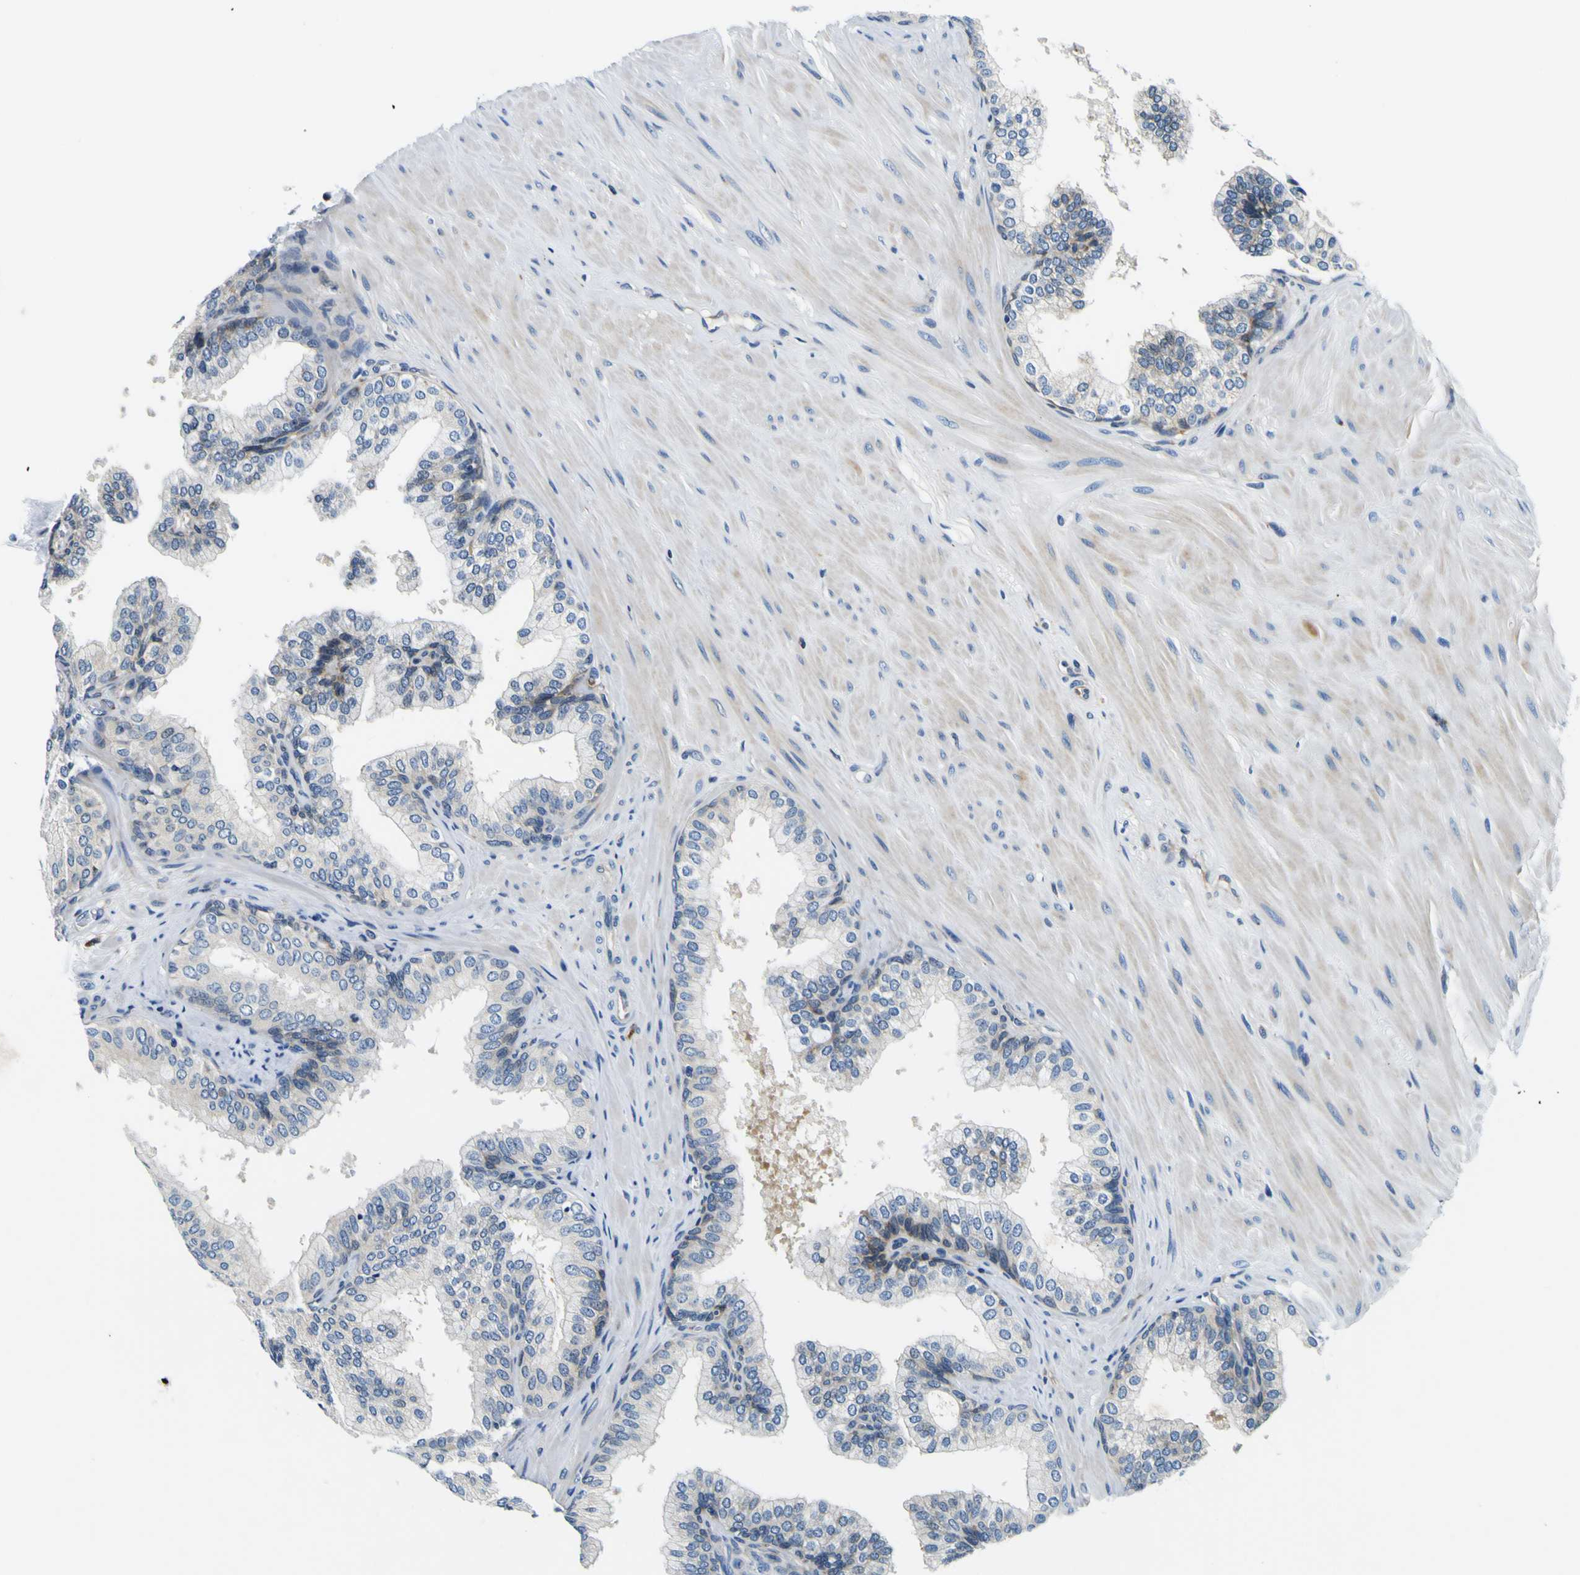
{"staining": {"intensity": "weak", "quantity": "<25%", "location": "cytoplasmic/membranous"}, "tissue": "prostate", "cell_type": "Glandular cells", "image_type": "normal", "snomed": [{"axis": "morphology", "description": "Normal tissue, NOS"}, {"axis": "topography", "description": "Prostate"}], "caption": "The immunohistochemistry photomicrograph has no significant positivity in glandular cells of prostate. (Immunohistochemistry (ihc), brightfield microscopy, high magnification).", "gene": "NLRP3", "patient": {"sex": "male", "age": 60}}